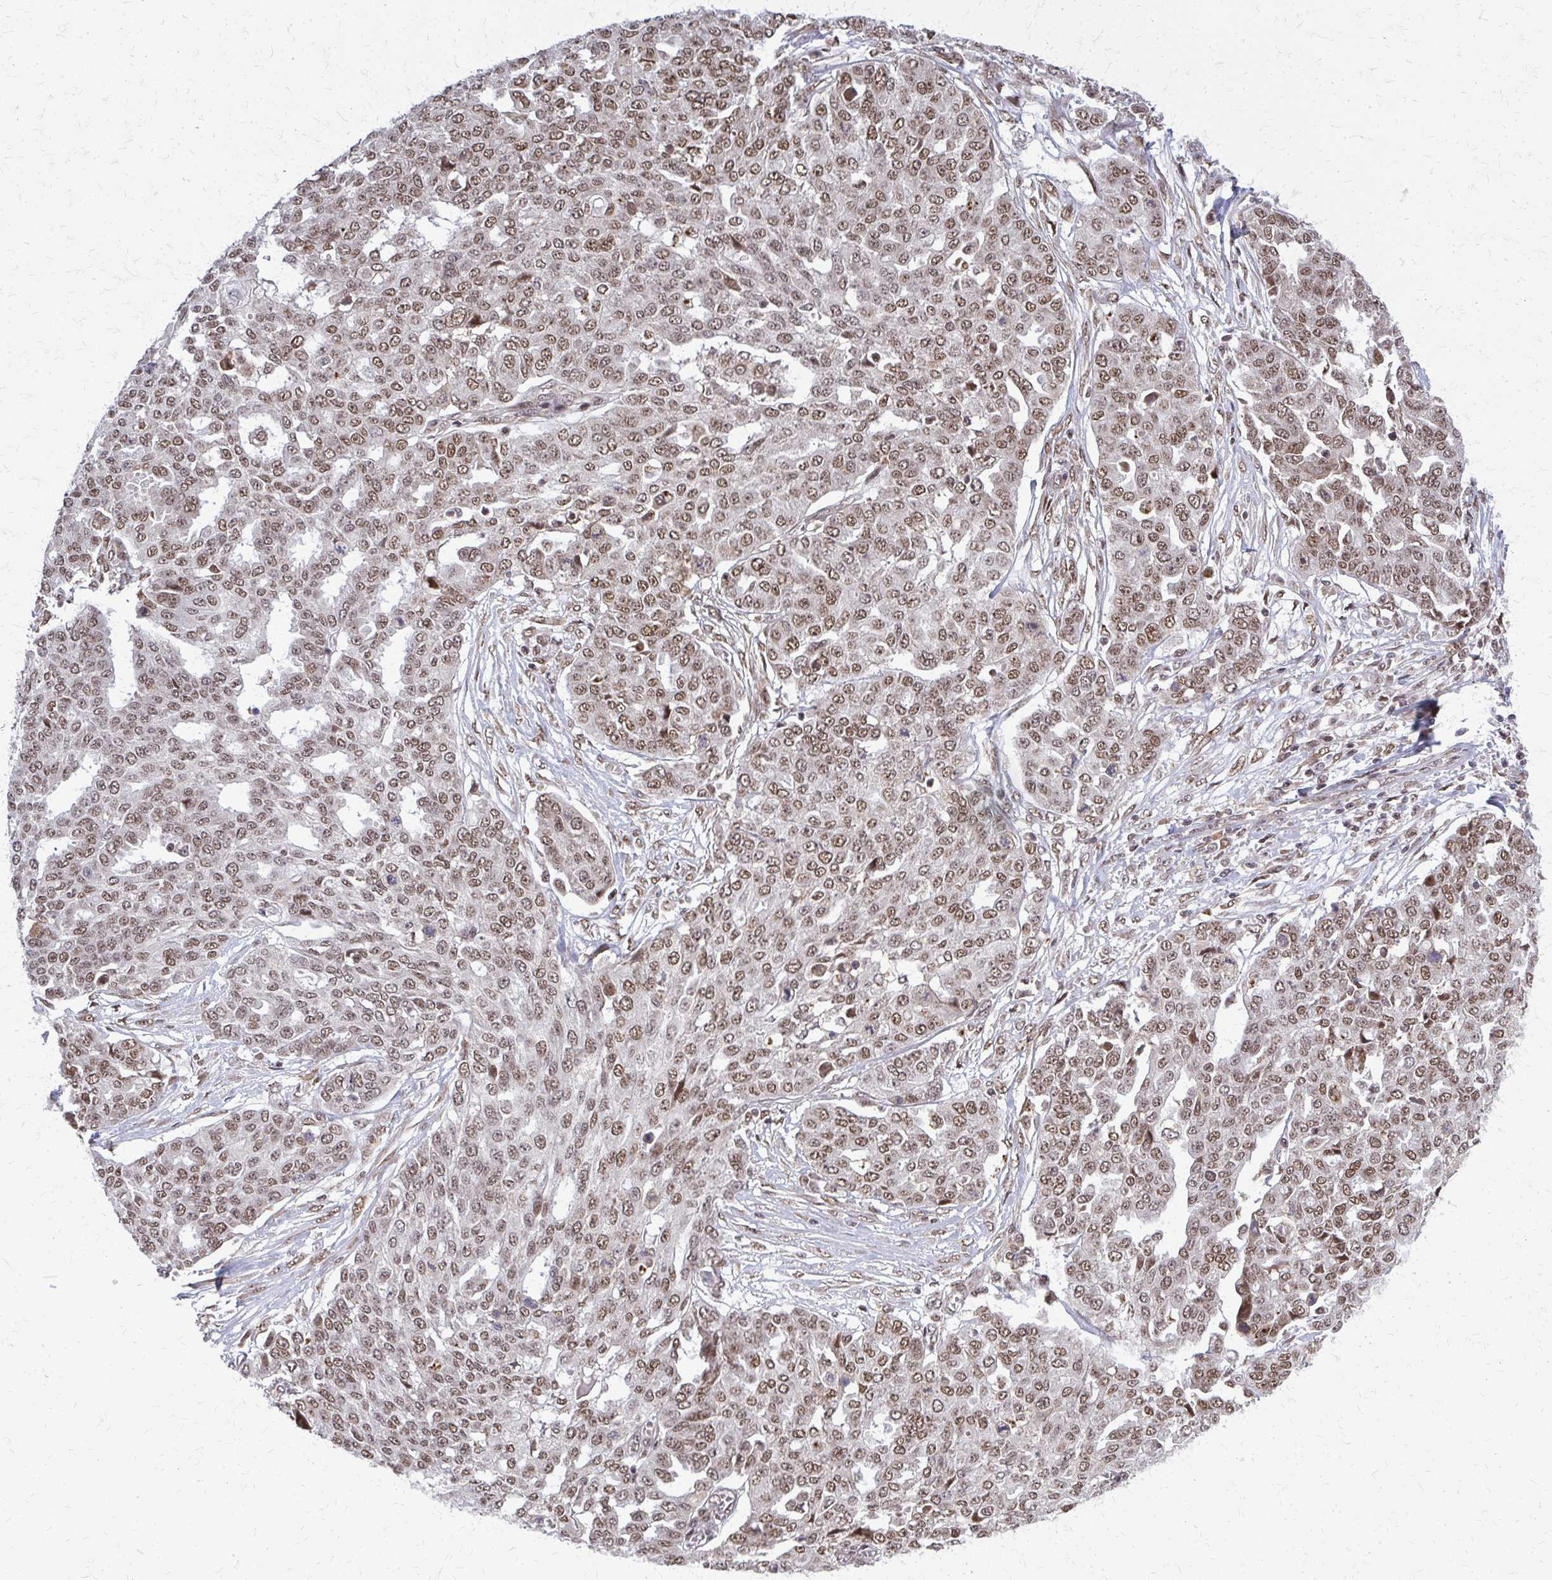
{"staining": {"intensity": "moderate", "quantity": ">75%", "location": "nuclear"}, "tissue": "ovarian cancer", "cell_type": "Tumor cells", "image_type": "cancer", "snomed": [{"axis": "morphology", "description": "Cystadenocarcinoma, serous, NOS"}, {"axis": "topography", "description": "Soft tissue"}, {"axis": "topography", "description": "Ovary"}], "caption": "This micrograph exhibits immunohistochemistry (IHC) staining of serous cystadenocarcinoma (ovarian), with medium moderate nuclear positivity in about >75% of tumor cells.", "gene": "HDAC3", "patient": {"sex": "female", "age": 57}}